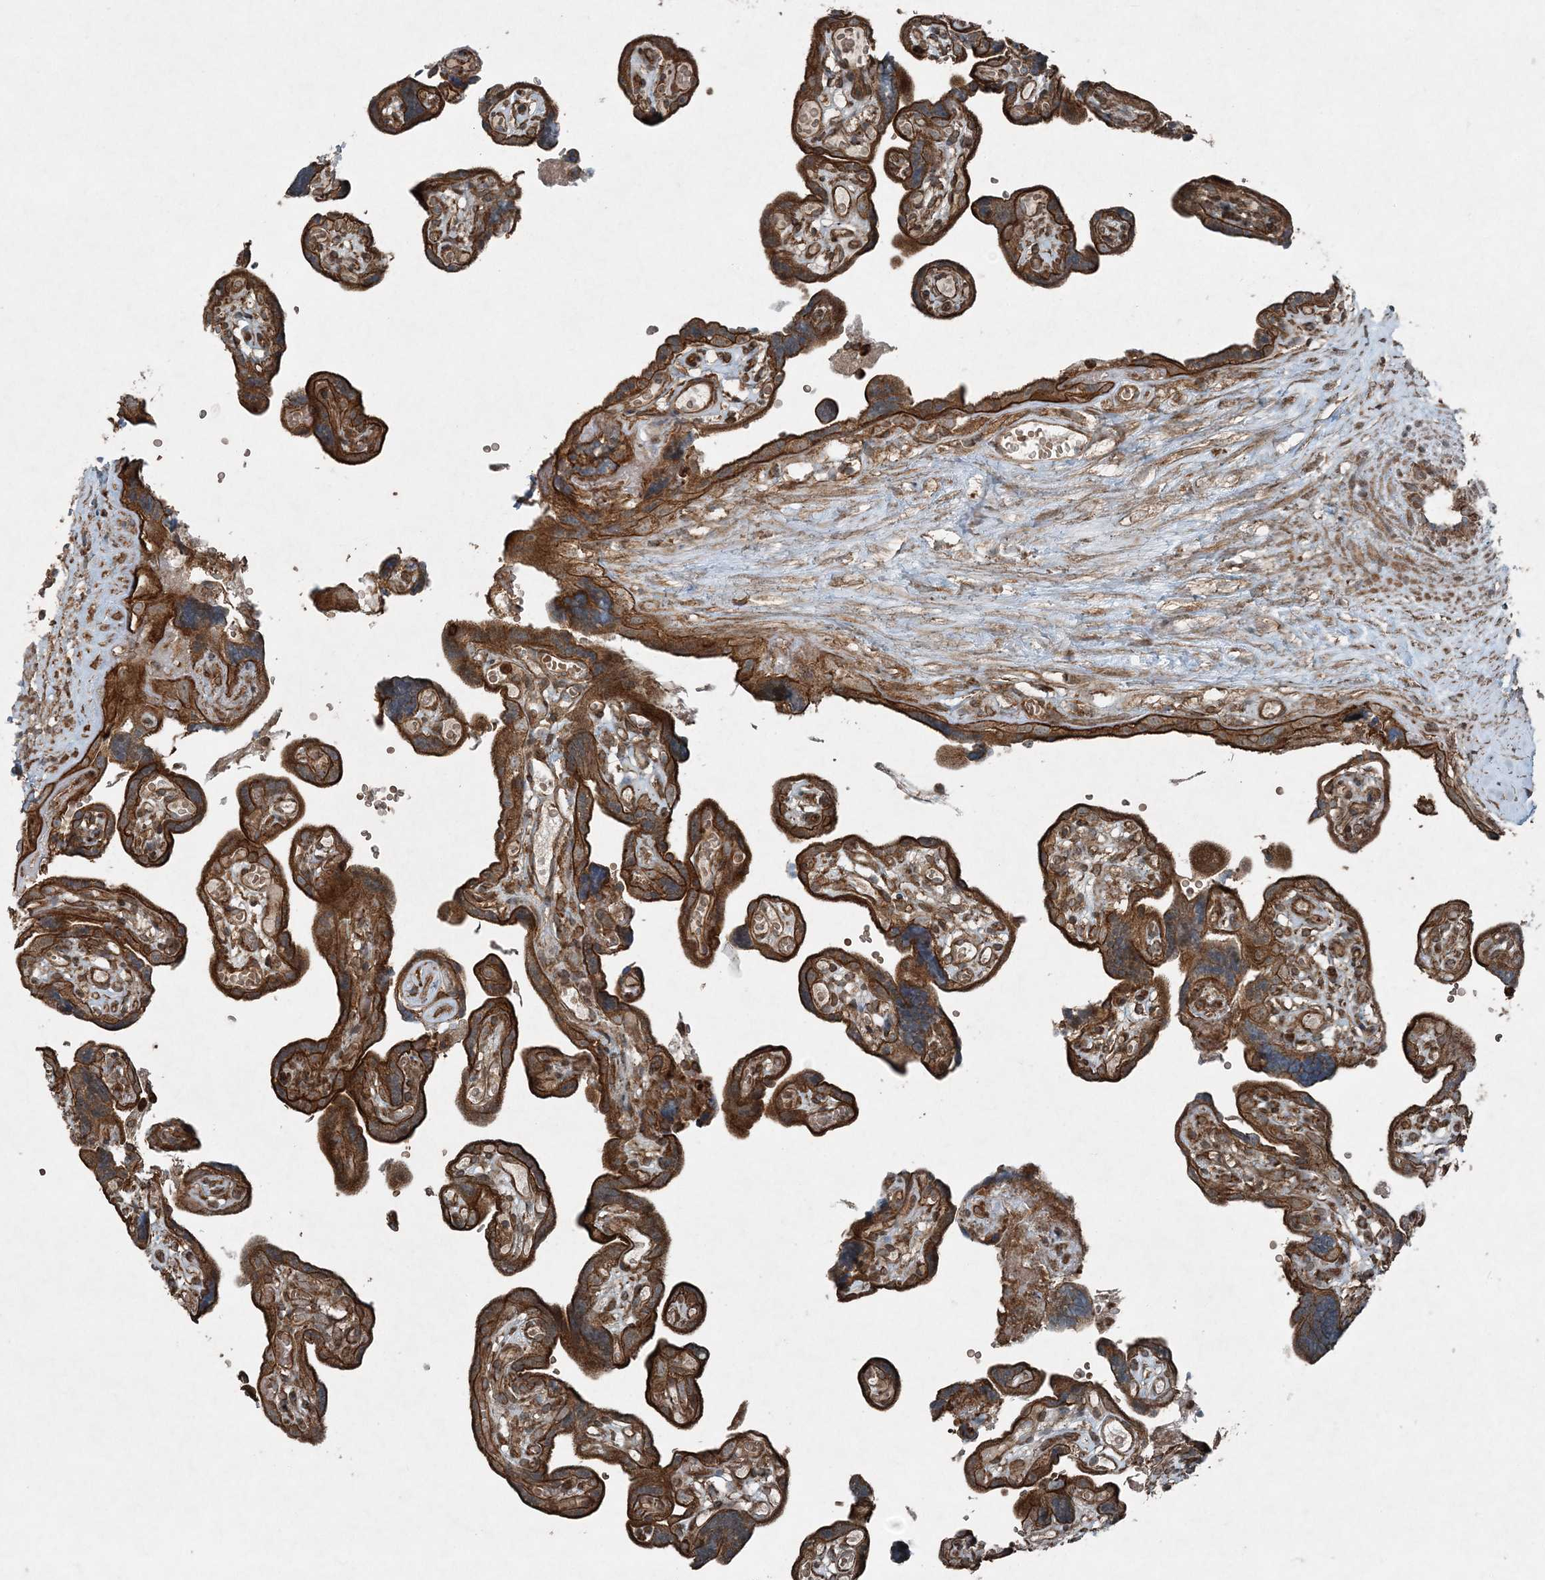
{"staining": {"intensity": "strong", "quantity": ">75%", "location": "cytoplasmic/membranous"}, "tissue": "placenta", "cell_type": "Trophoblastic cells", "image_type": "normal", "snomed": [{"axis": "morphology", "description": "Normal tissue, NOS"}, {"axis": "topography", "description": "Placenta"}], "caption": "Human placenta stained with a brown dye demonstrates strong cytoplasmic/membranous positive expression in approximately >75% of trophoblastic cells.", "gene": "COPS7B", "patient": {"sex": "female", "age": 30}}